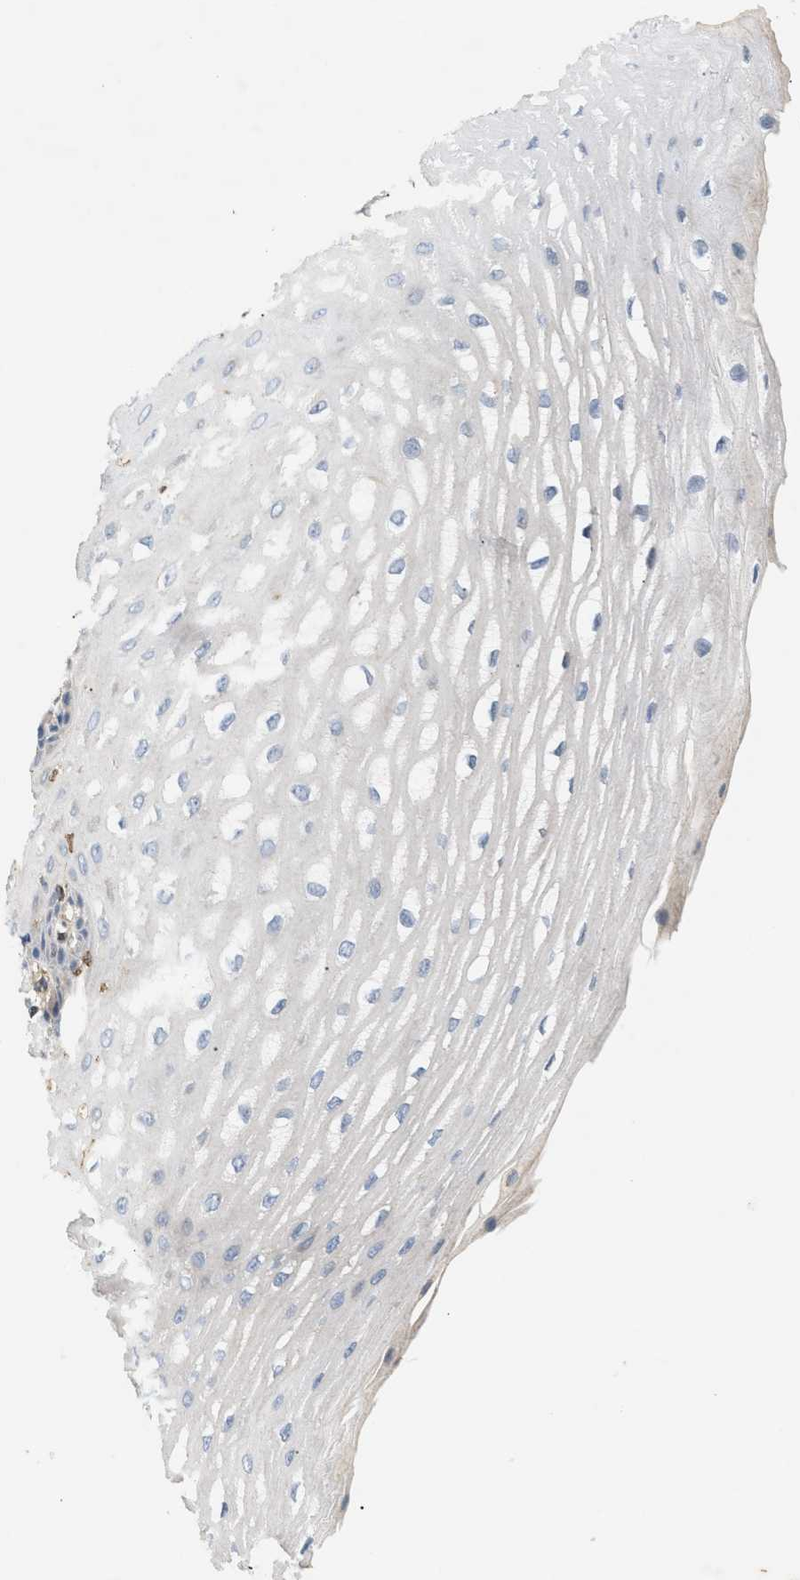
{"staining": {"intensity": "weak", "quantity": "<25%", "location": "cytoplasmic/membranous"}, "tissue": "esophagus", "cell_type": "Squamous epithelial cells", "image_type": "normal", "snomed": [{"axis": "morphology", "description": "Normal tissue, NOS"}, {"axis": "topography", "description": "Esophagus"}], "caption": "The histopathology image exhibits no significant positivity in squamous epithelial cells of esophagus. Nuclei are stained in blue.", "gene": "FARS2", "patient": {"sex": "male", "age": 54}}